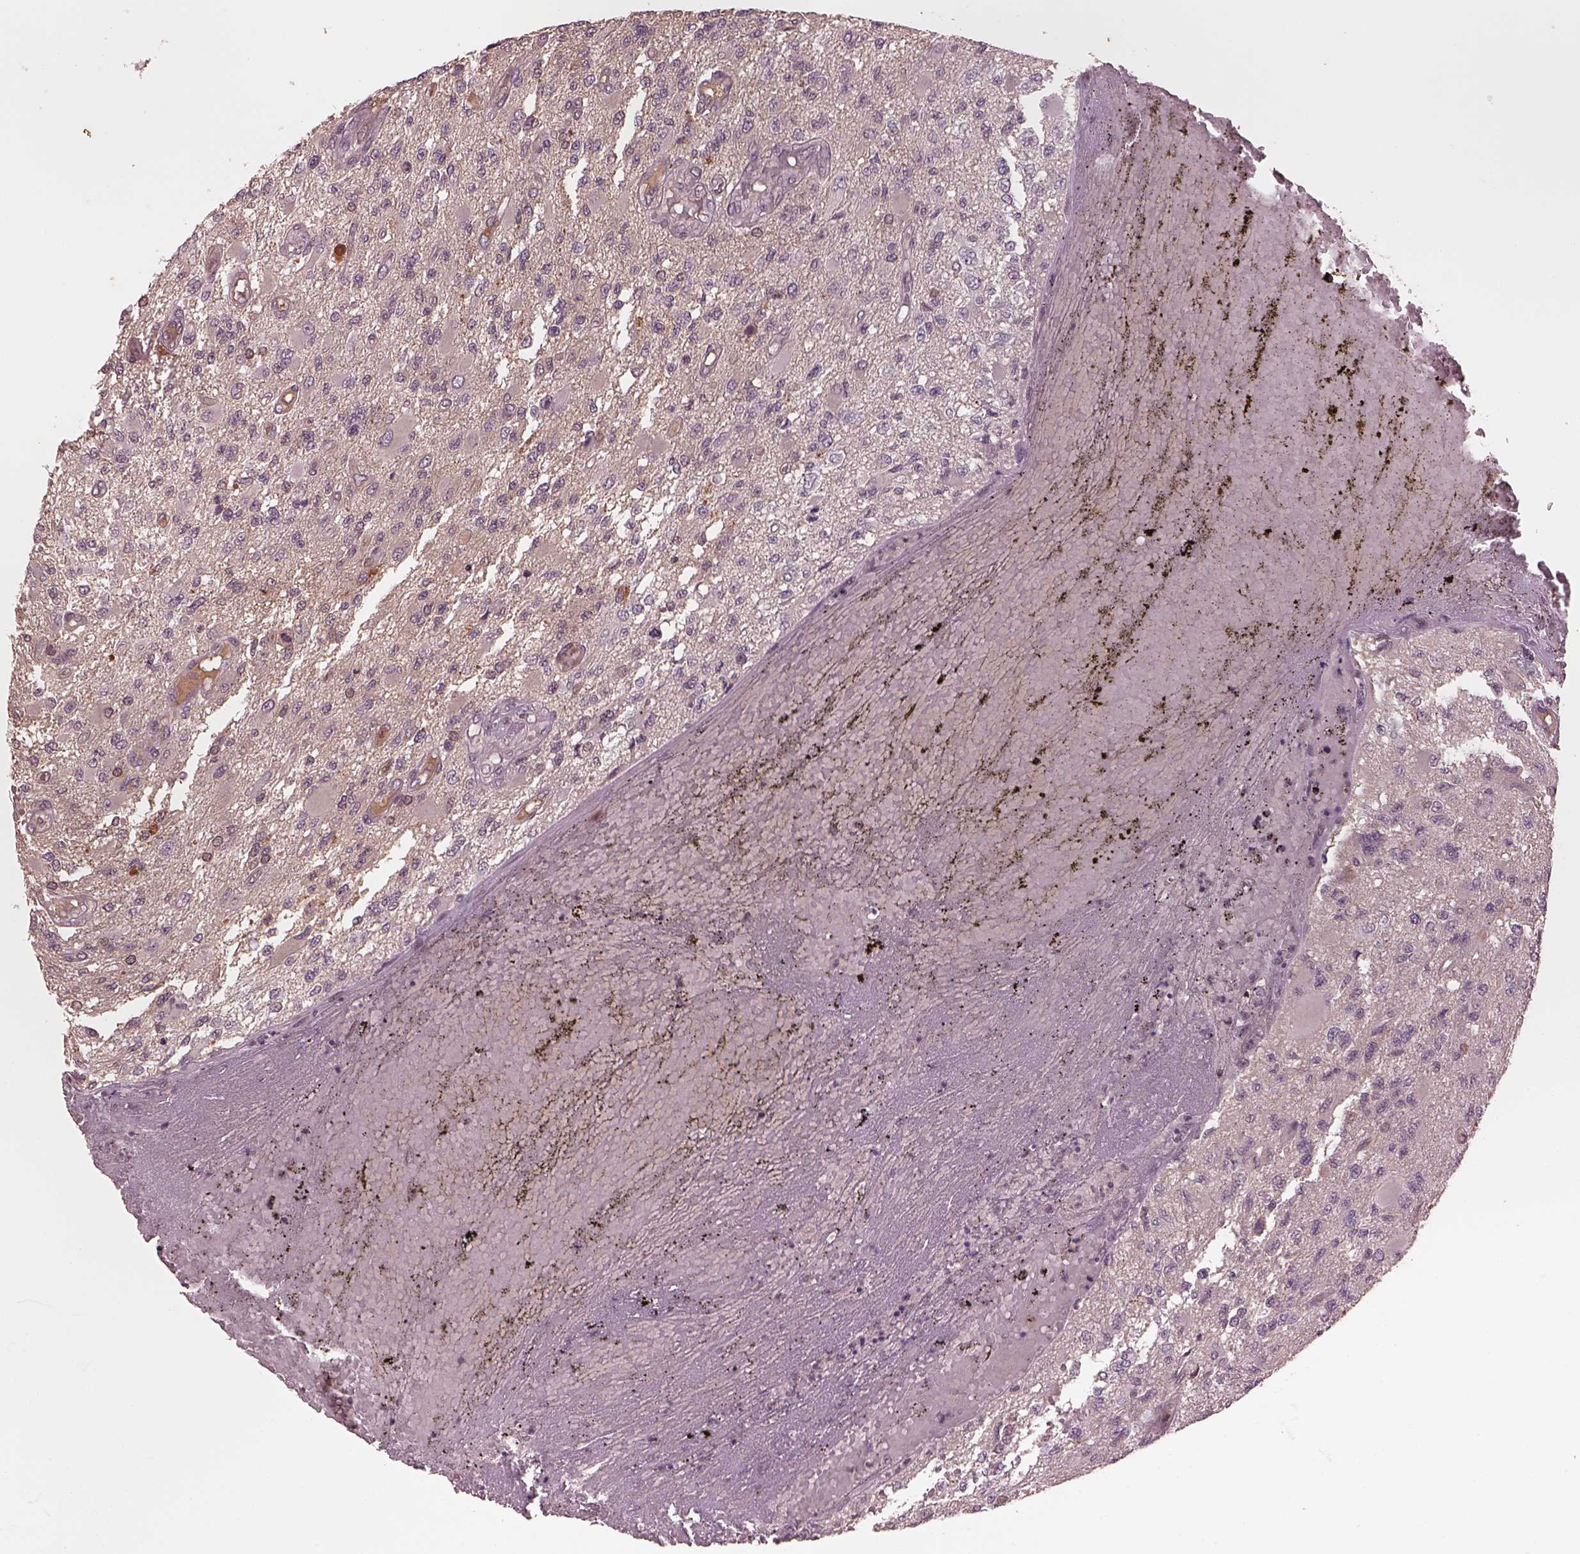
{"staining": {"intensity": "negative", "quantity": "none", "location": "none"}, "tissue": "glioma", "cell_type": "Tumor cells", "image_type": "cancer", "snomed": [{"axis": "morphology", "description": "Glioma, malignant, High grade"}, {"axis": "topography", "description": "Brain"}], "caption": "The histopathology image shows no staining of tumor cells in glioma. (Stains: DAB IHC with hematoxylin counter stain, Microscopy: brightfield microscopy at high magnification).", "gene": "PTX4", "patient": {"sex": "female", "age": 63}}